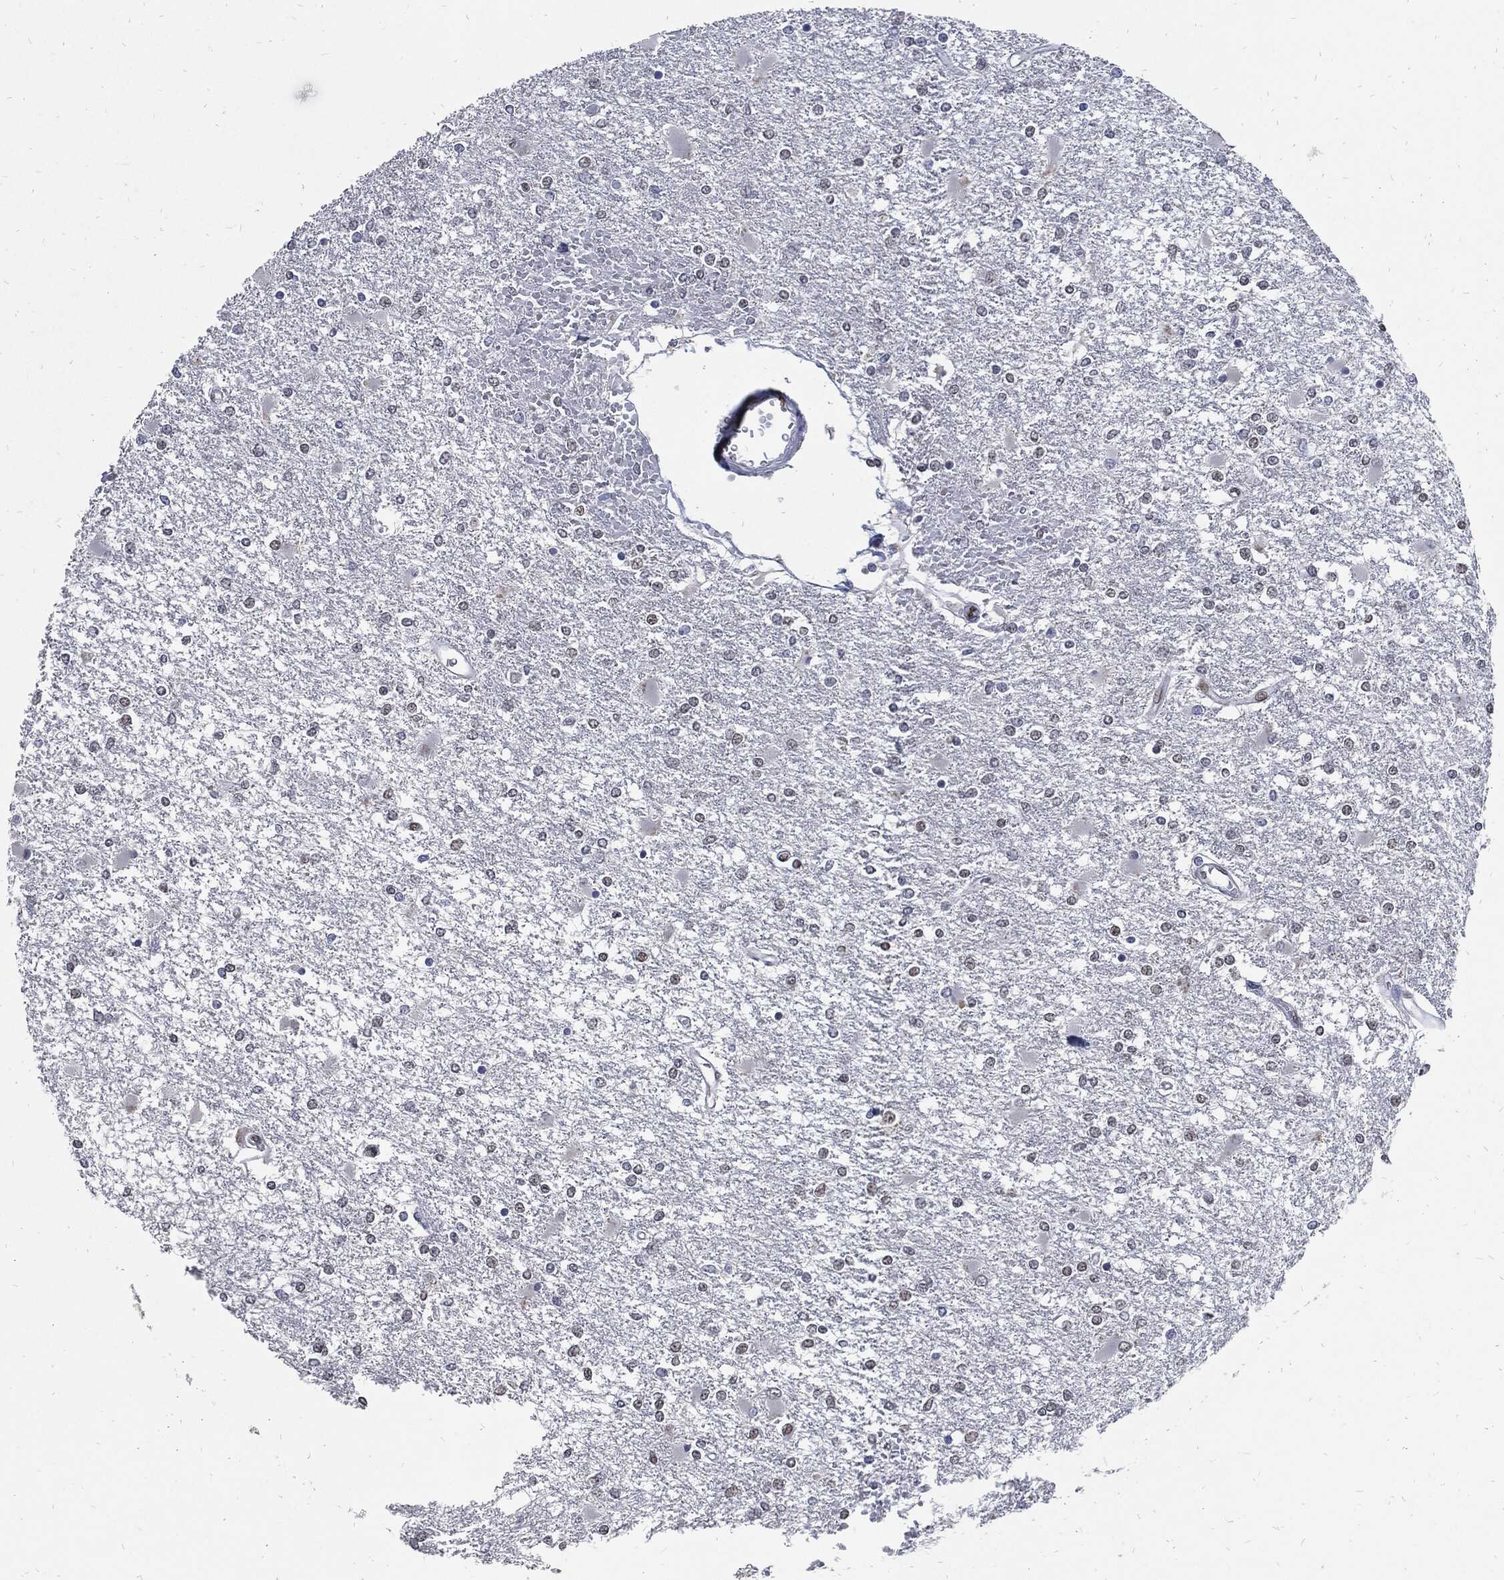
{"staining": {"intensity": "negative", "quantity": "none", "location": "none"}, "tissue": "glioma", "cell_type": "Tumor cells", "image_type": "cancer", "snomed": [{"axis": "morphology", "description": "Glioma, malignant, High grade"}, {"axis": "topography", "description": "Cerebral cortex"}], "caption": "High magnification brightfield microscopy of glioma stained with DAB (3,3'-diaminobenzidine) (brown) and counterstained with hematoxylin (blue): tumor cells show no significant positivity.", "gene": "JUN", "patient": {"sex": "male", "age": 79}}